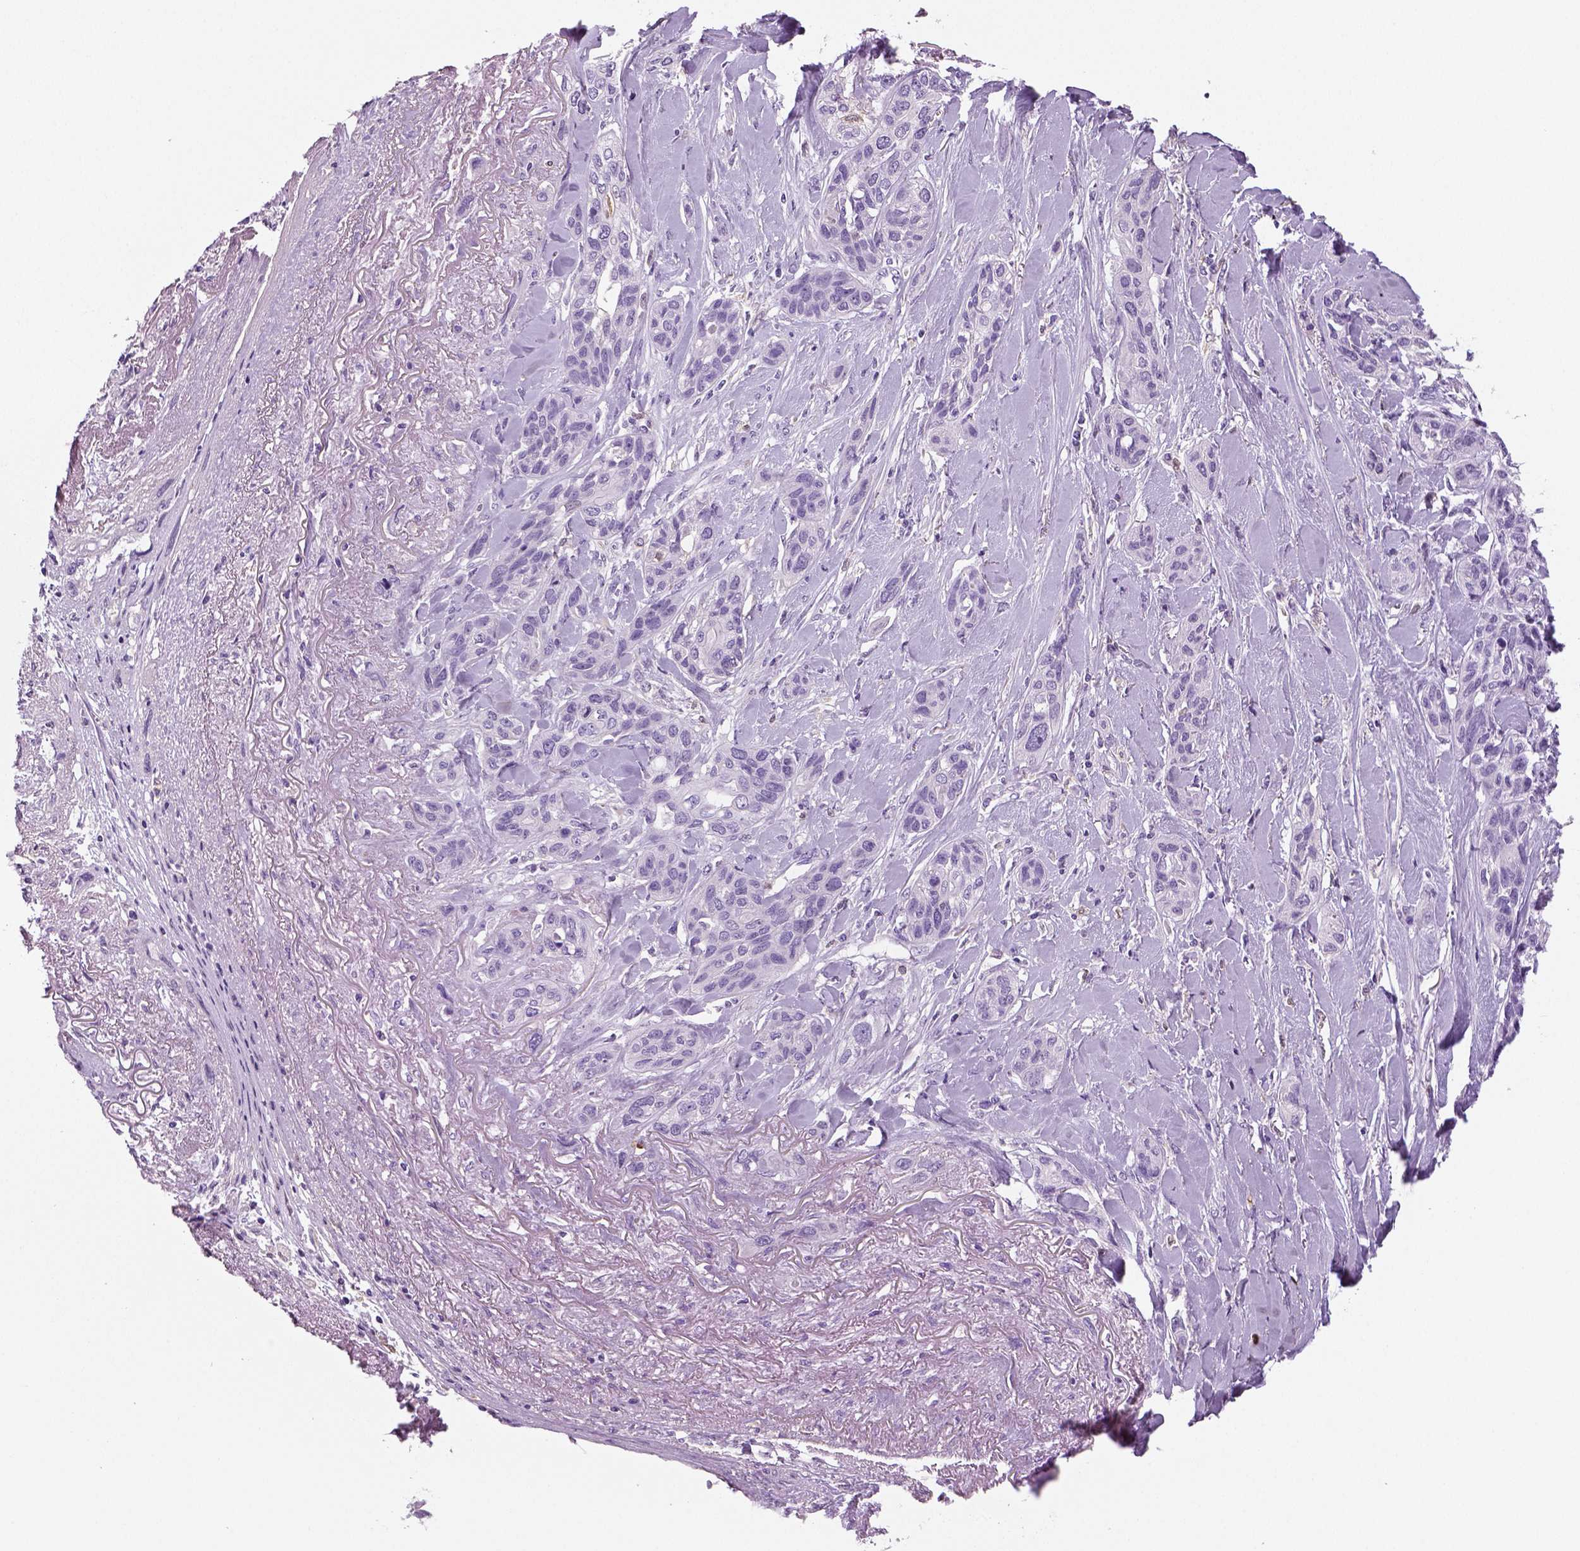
{"staining": {"intensity": "negative", "quantity": "none", "location": "none"}, "tissue": "lung cancer", "cell_type": "Tumor cells", "image_type": "cancer", "snomed": [{"axis": "morphology", "description": "Squamous cell carcinoma, NOS"}, {"axis": "topography", "description": "Lung"}], "caption": "Tumor cells are negative for protein expression in human lung cancer.", "gene": "NECAB2", "patient": {"sex": "female", "age": 70}}